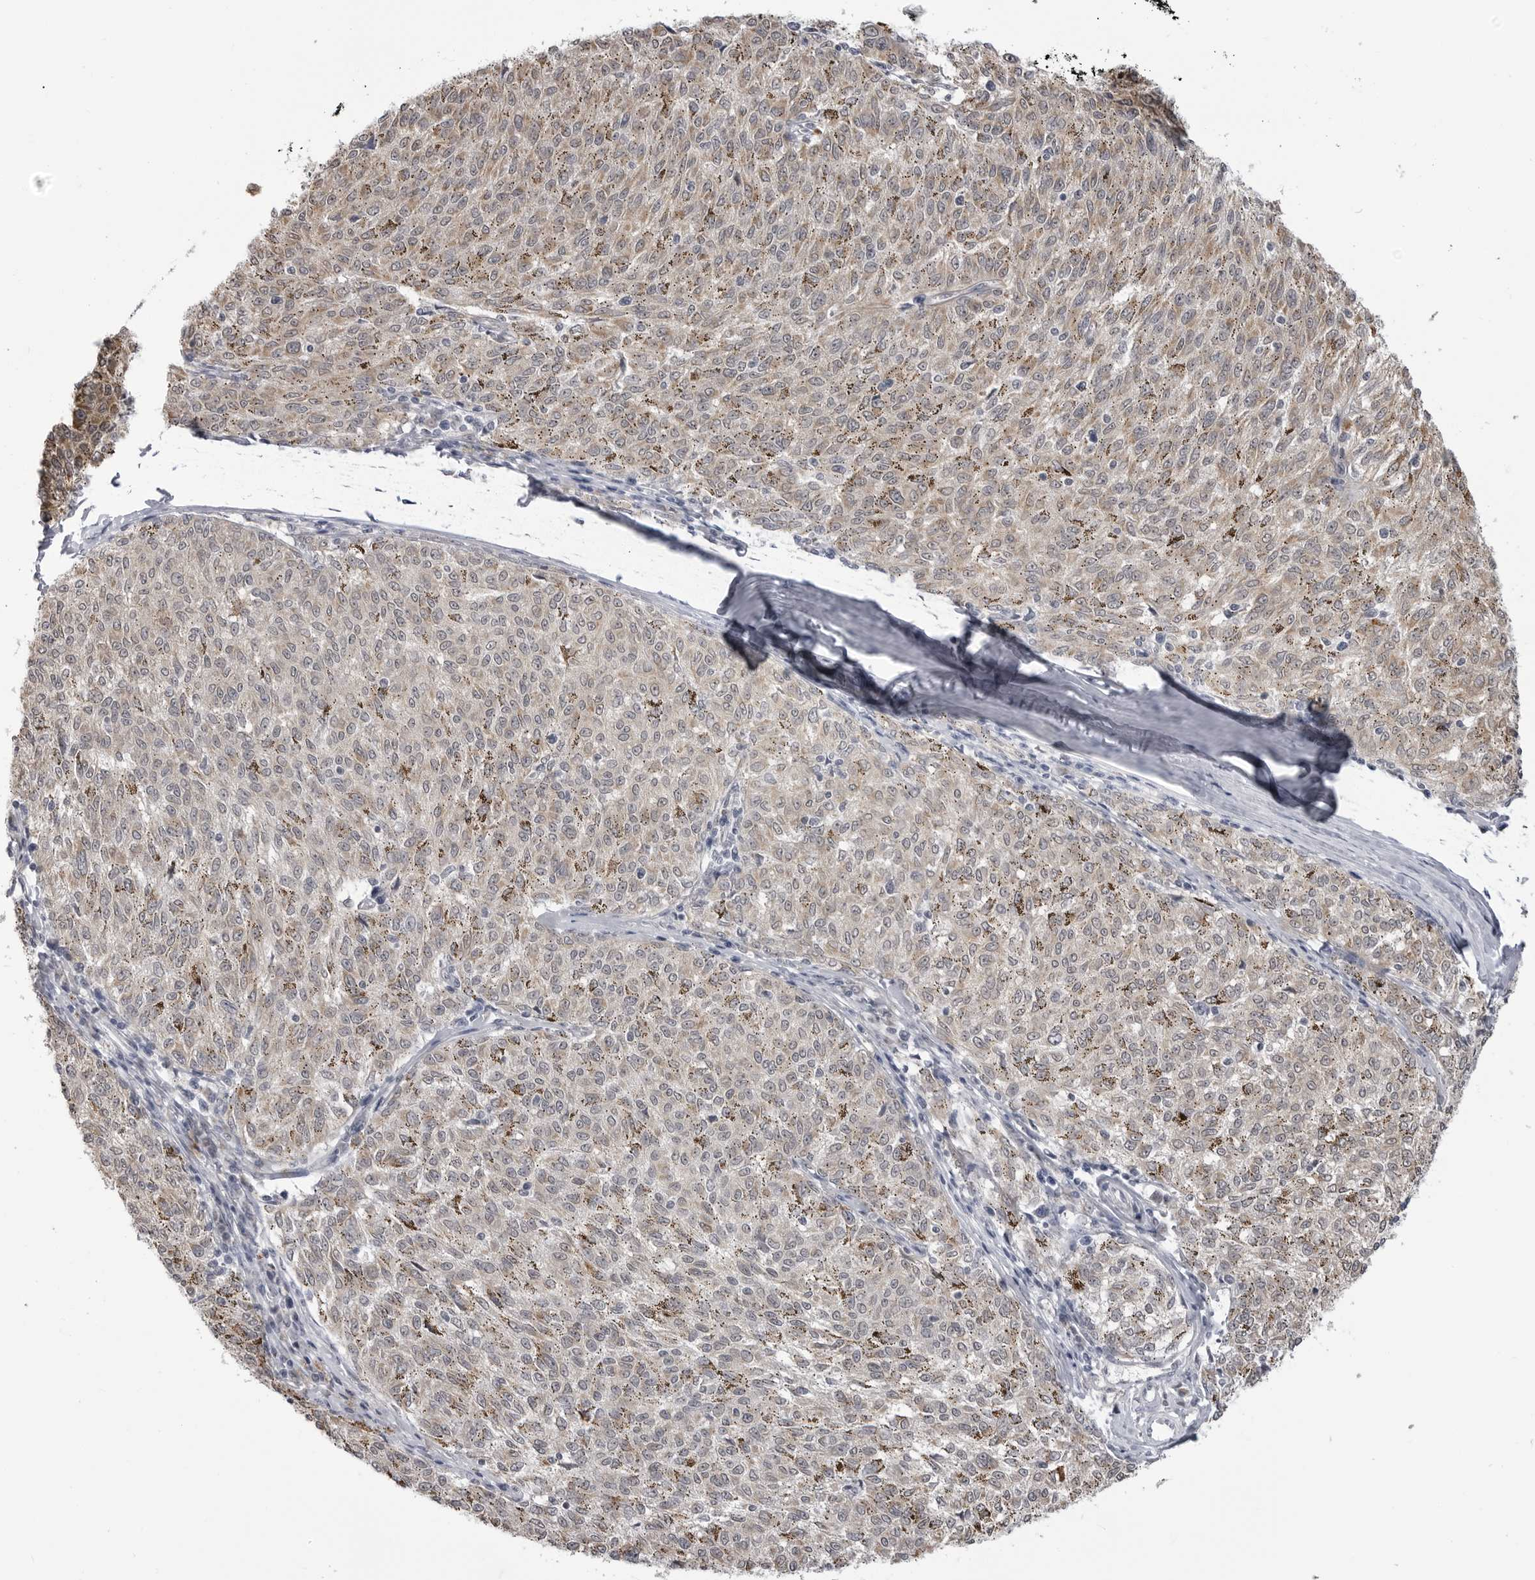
{"staining": {"intensity": "negative", "quantity": "none", "location": "none"}, "tissue": "melanoma", "cell_type": "Tumor cells", "image_type": "cancer", "snomed": [{"axis": "morphology", "description": "Malignant melanoma, NOS"}, {"axis": "topography", "description": "Skin"}], "caption": "DAB (3,3'-diaminobenzidine) immunohistochemical staining of human melanoma reveals no significant staining in tumor cells.", "gene": "FH", "patient": {"sex": "female", "age": 72}}